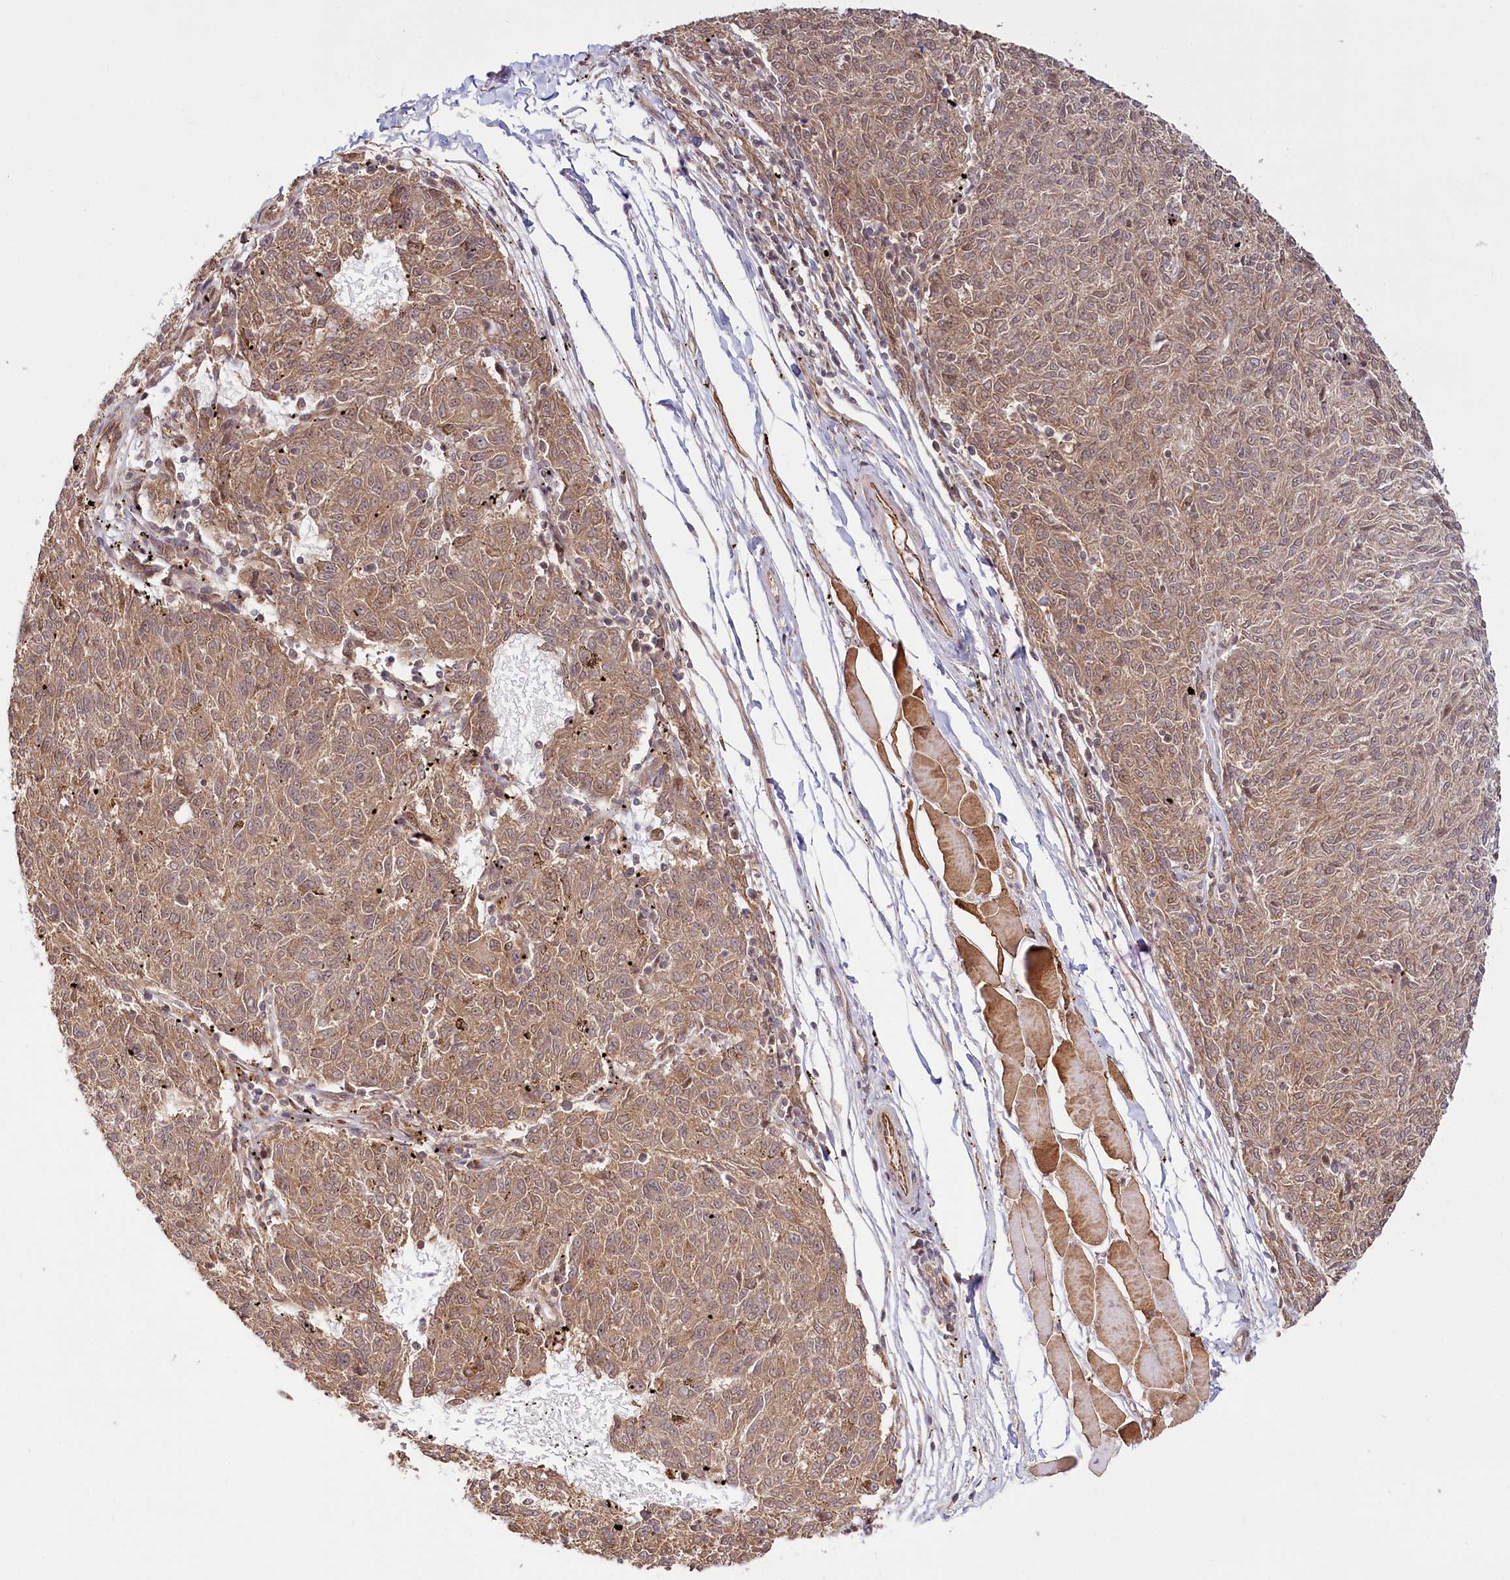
{"staining": {"intensity": "moderate", "quantity": ">75%", "location": "cytoplasmic/membranous"}, "tissue": "melanoma", "cell_type": "Tumor cells", "image_type": "cancer", "snomed": [{"axis": "morphology", "description": "Malignant melanoma, NOS"}, {"axis": "topography", "description": "Skin"}], "caption": "A brown stain shows moderate cytoplasmic/membranous expression of a protein in melanoma tumor cells. (DAB (3,3'-diaminobenzidine) IHC, brown staining for protein, blue staining for nuclei).", "gene": "CEP70", "patient": {"sex": "female", "age": 72}}